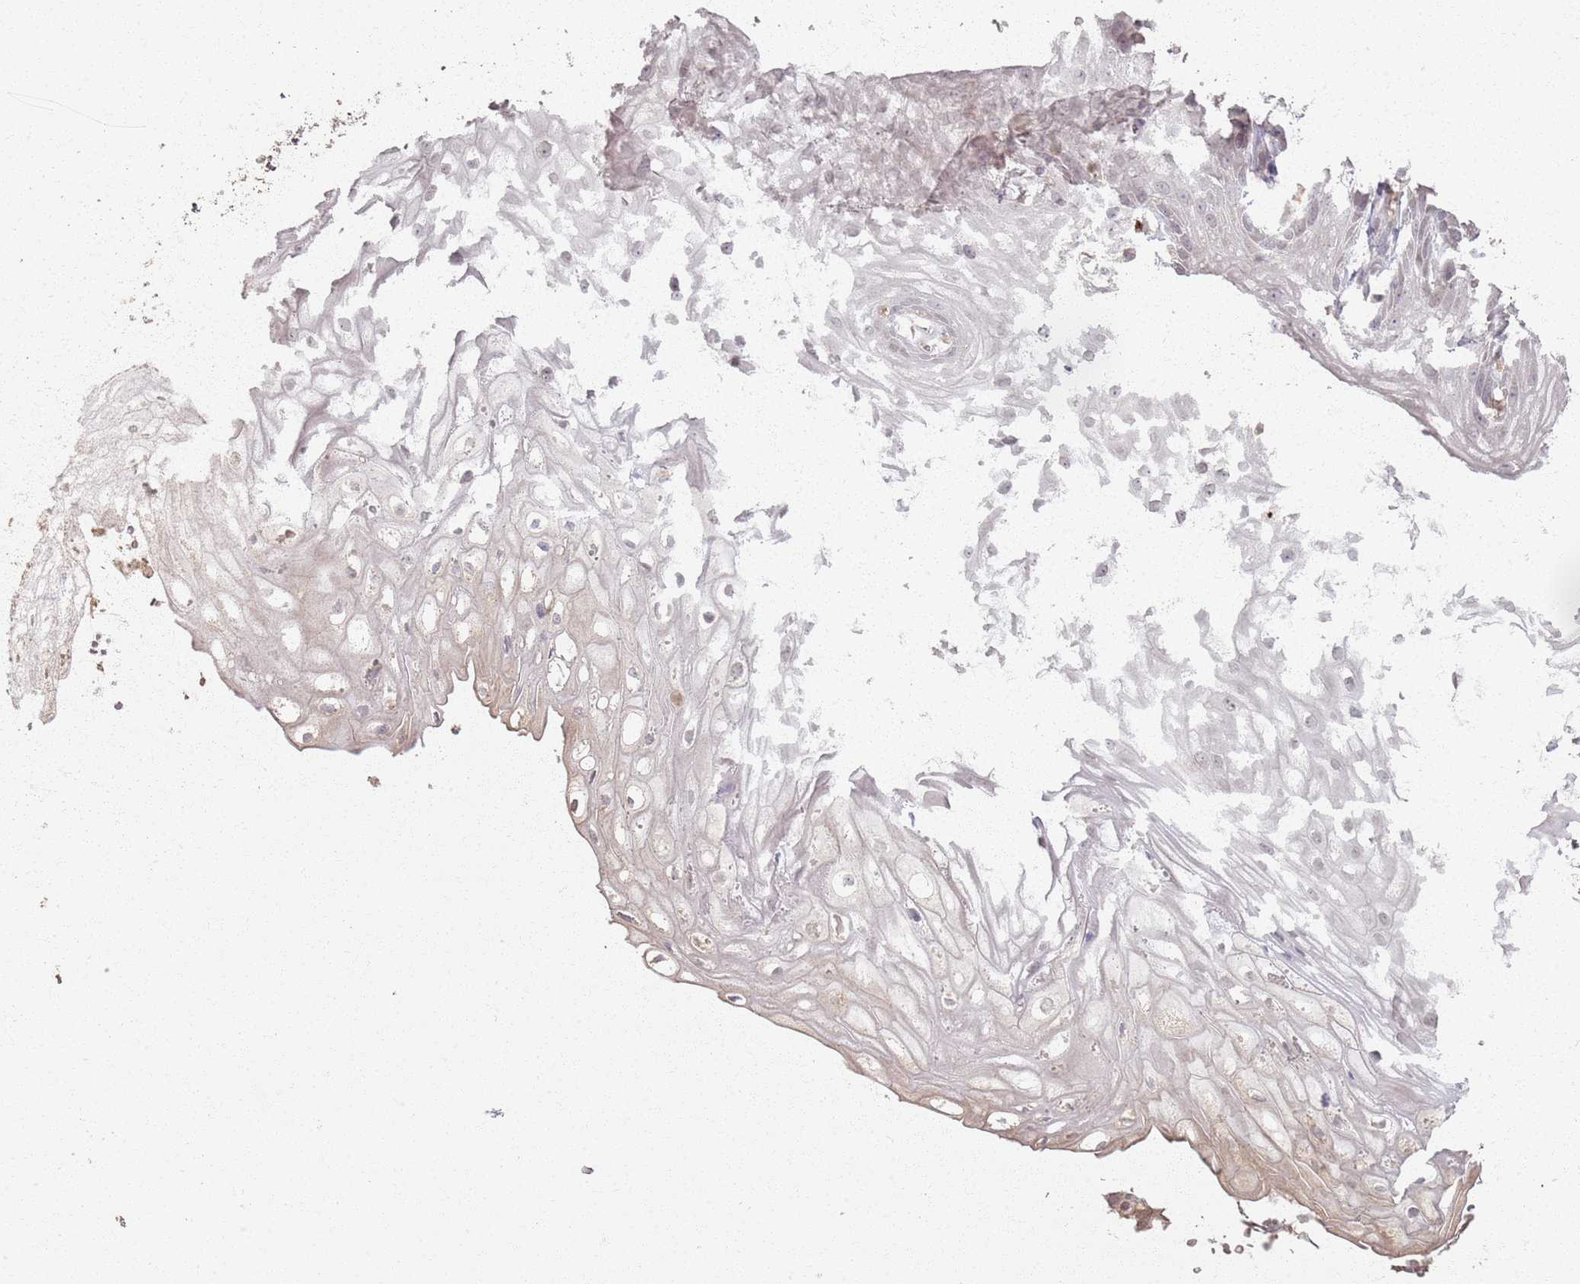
{"staining": {"intensity": "negative", "quantity": "none", "location": "none"}, "tissue": "vagina", "cell_type": "Squamous epithelial cells", "image_type": "normal", "snomed": [{"axis": "morphology", "description": "Normal tissue, NOS"}, {"axis": "topography", "description": "Vagina"}], "caption": "This is a histopathology image of immunohistochemistry staining of unremarkable vagina, which shows no staining in squamous epithelial cells.", "gene": "CCDC168", "patient": {"sex": "female", "age": 60}}